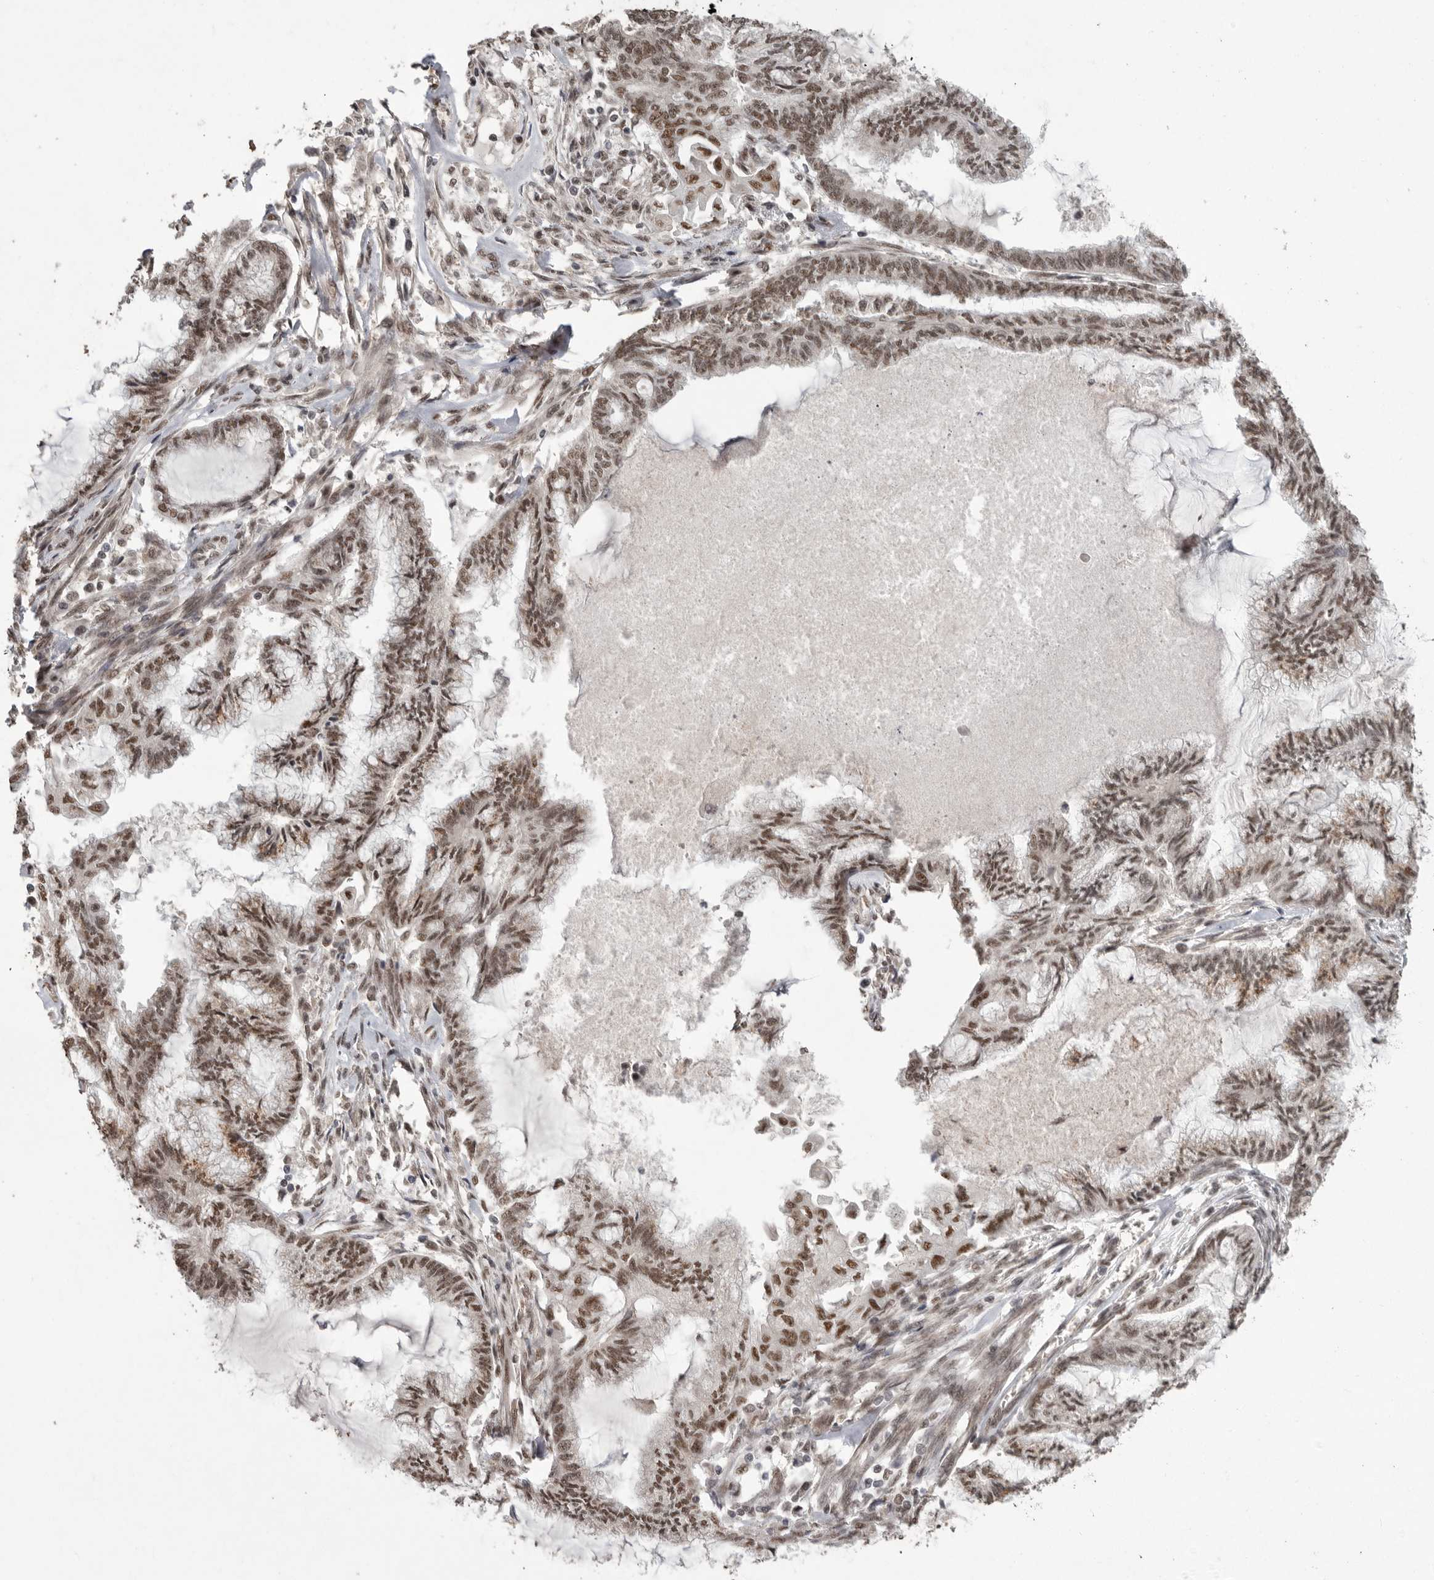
{"staining": {"intensity": "moderate", "quantity": ">75%", "location": "nuclear"}, "tissue": "endometrial cancer", "cell_type": "Tumor cells", "image_type": "cancer", "snomed": [{"axis": "morphology", "description": "Adenocarcinoma, NOS"}, {"axis": "topography", "description": "Endometrium"}], "caption": "Tumor cells reveal medium levels of moderate nuclear expression in approximately >75% of cells in endometrial cancer (adenocarcinoma). (DAB IHC with brightfield microscopy, high magnification).", "gene": "PPP1R10", "patient": {"sex": "female", "age": 86}}